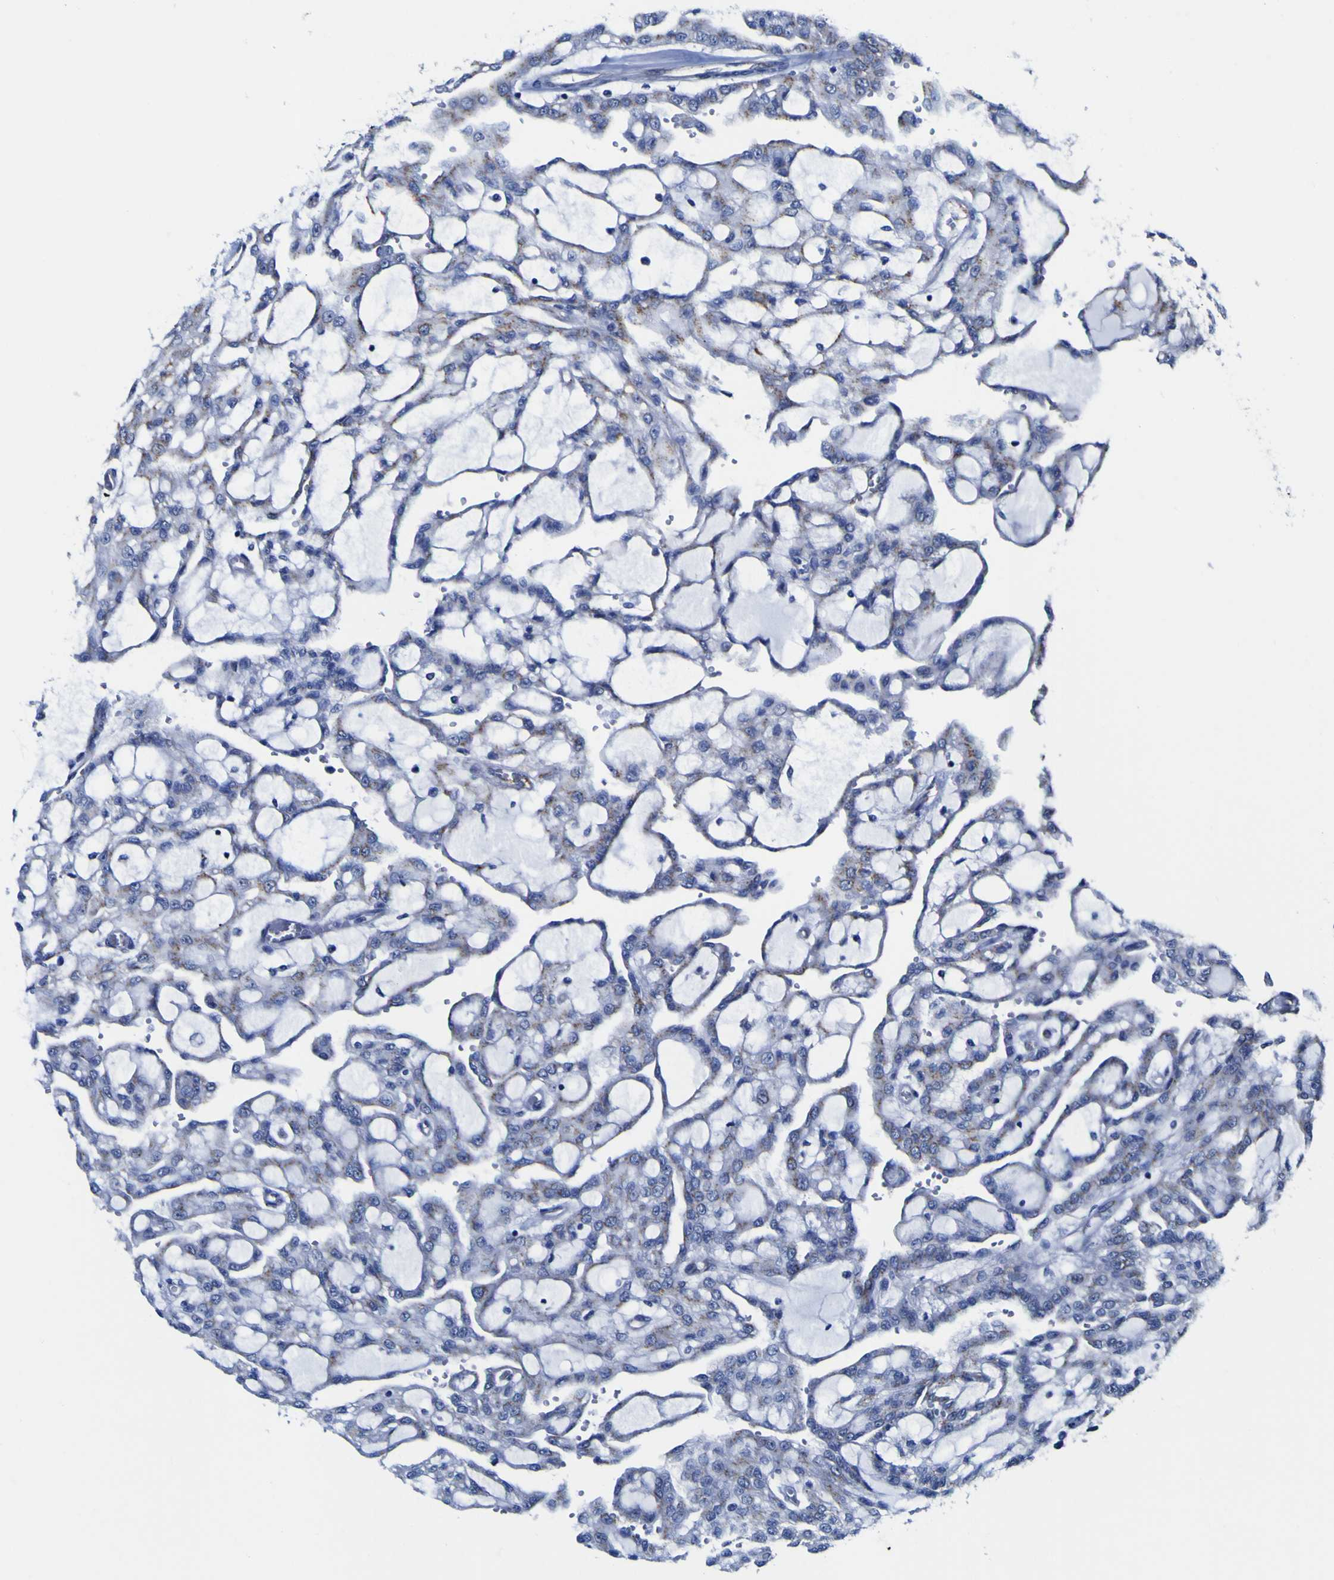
{"staining": {"intensity": "negative", "quantity": "none", "location": "none"}, "tissue": "renal cancer", "cell_type": "Tumor cells", "image_type": "cancer", "snomed": [{"axis": "morphology", "description": "Adenocarcinoma, NOS"}, {"axis": "topography", "description": "Kidney"}], "caption": "Tumor cells show no significant protein positivity in renal cancer. The staining is performed using DAB brown chromogen with nuclei counter-stained in using hematoxylin.", "gene": "GOLM1", "patient": {"sex": "male", "age": 63}}